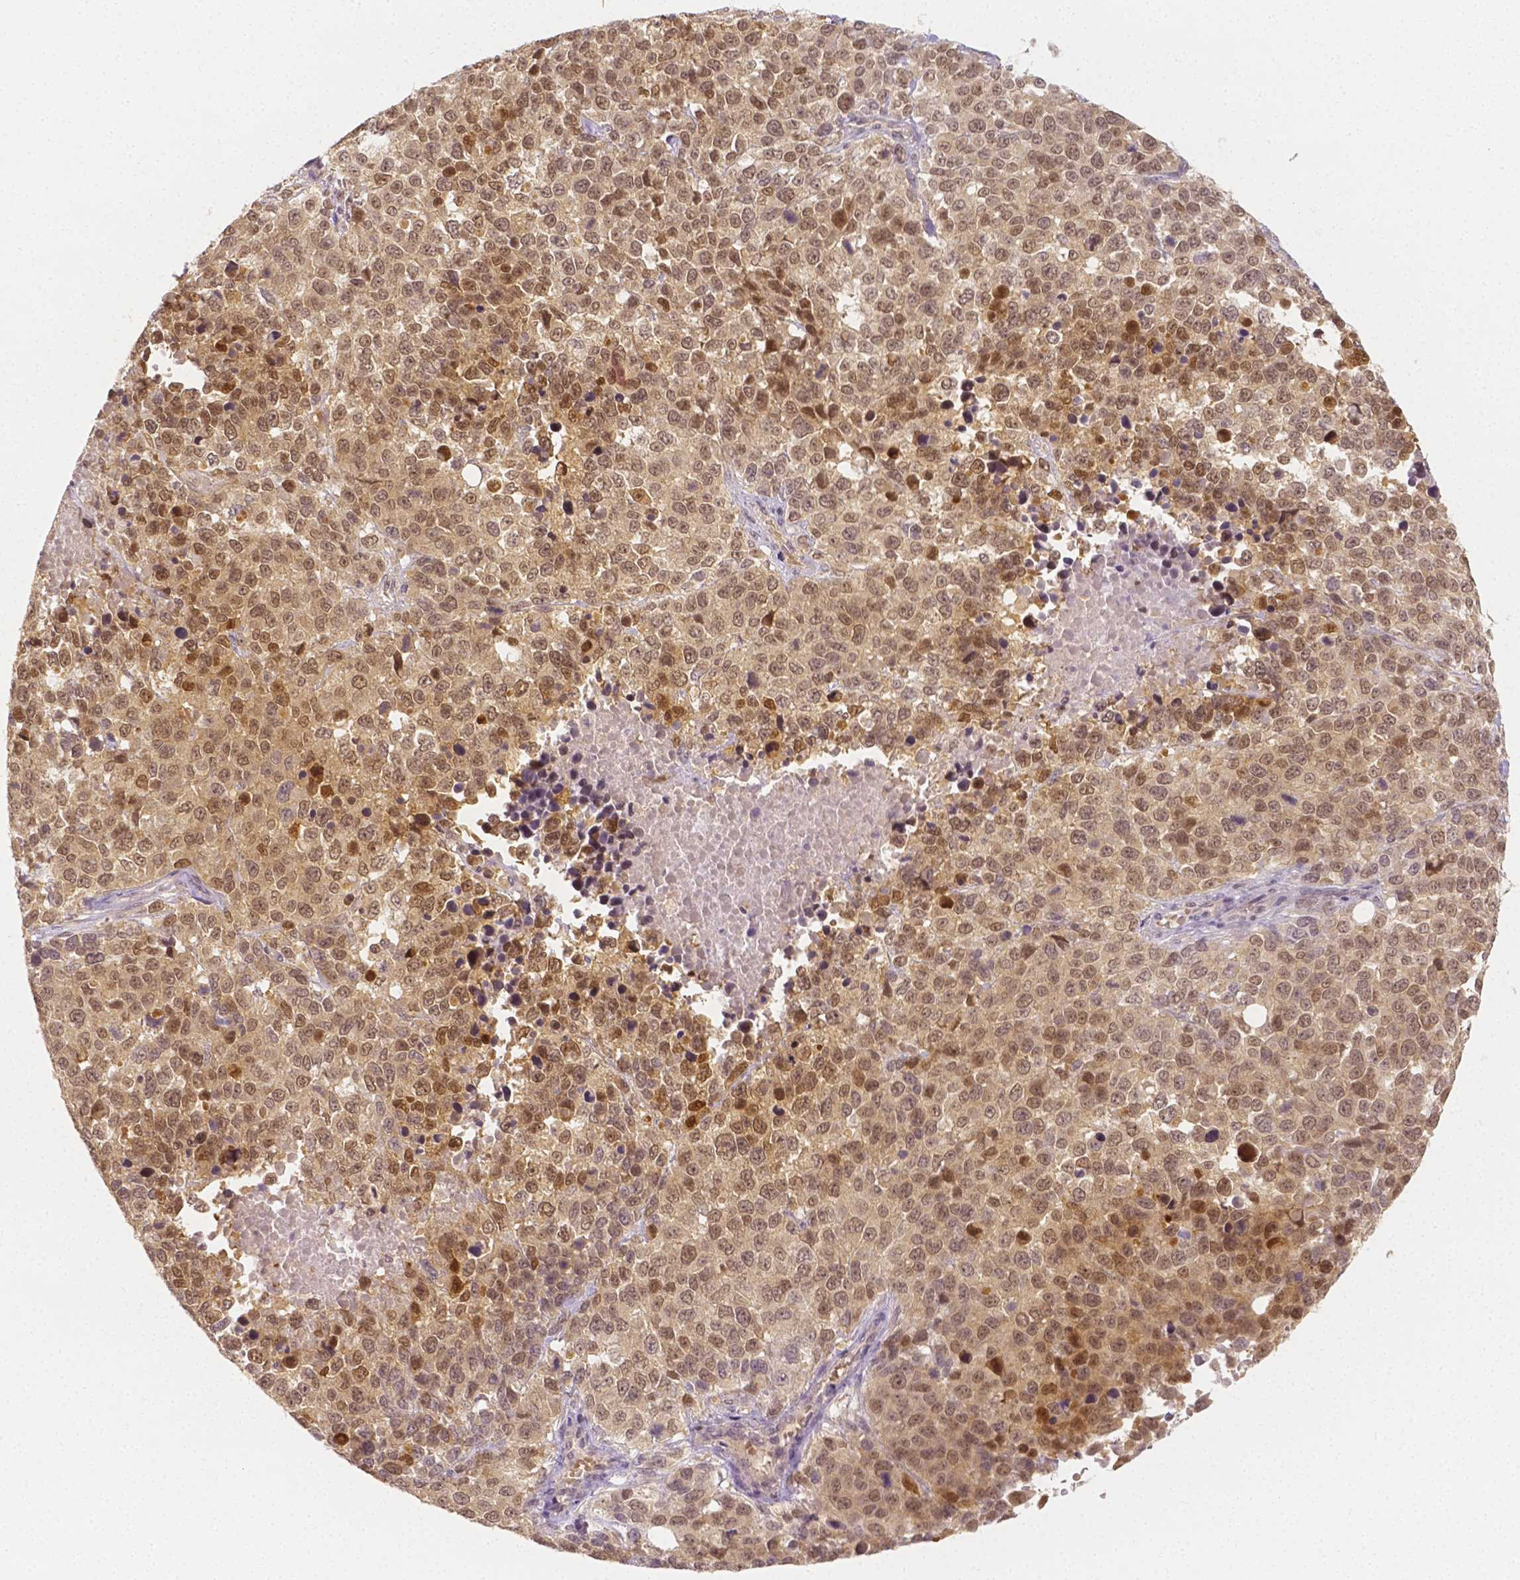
{"staining": {"intensity": "moderate", "quantity": ">75%", "location": "cytoplasmic/membranous,nuclear"}, "tissue": "melanoma", "cell_type": "Tumor cells", "image_type": "cancer", "snomed": [{"axis": "morphology", "description": "Malignant melanoma, Metastatic site"}, {"axis": "topography", "description": "Skin"}], "caption": "Human melanoma stained with a brown dye exhibits moderate cytoplasmic/membranous and nuclear positive expression in approximately >75% of tumor cells.", "gene": "SGTB", "patient": {"sex": "male", "age": 84}}